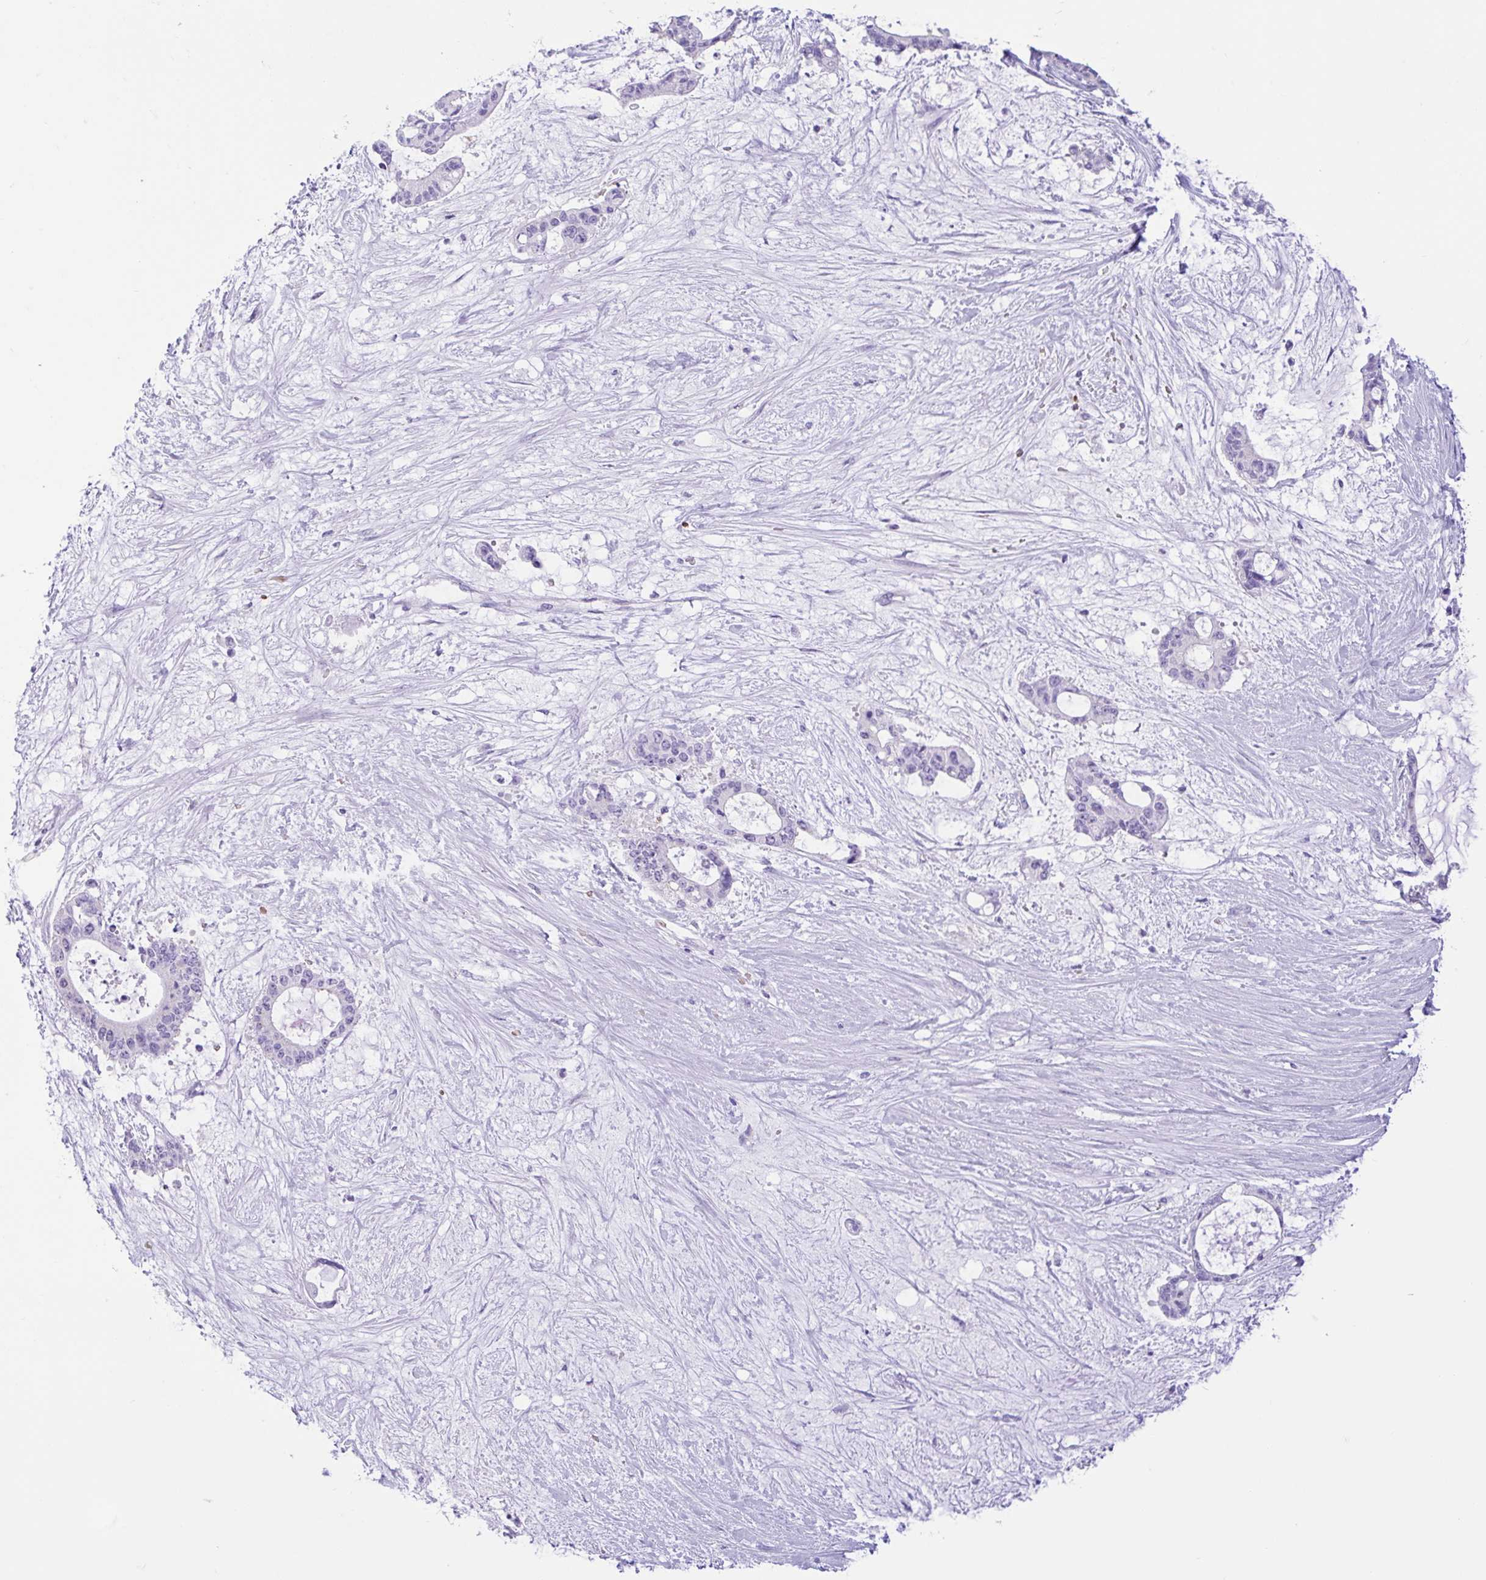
{"staining": {"intensity": "negative", "quantity": "none", "location": "none"}, "tissue": "liver cancer", "cell_type": "Tumor cells", "image_type": "cancer", "snomed": [{"axis": "morphology", "description": "Normal tissue, NOS"}, {"axis": "morphology", "description": "Cholangiocarcinoma"}, {"axis": "topography", "description": "Liver"}, {"axis": "topography", "description": "Peripheral nerve tissue"}], "caption": "A photomicrograph of liver cancer stained for a protein reveals no brown staining in tumor cells.", "gene": "TMEM79", "patient": {"sex": "female", "age": 73}}